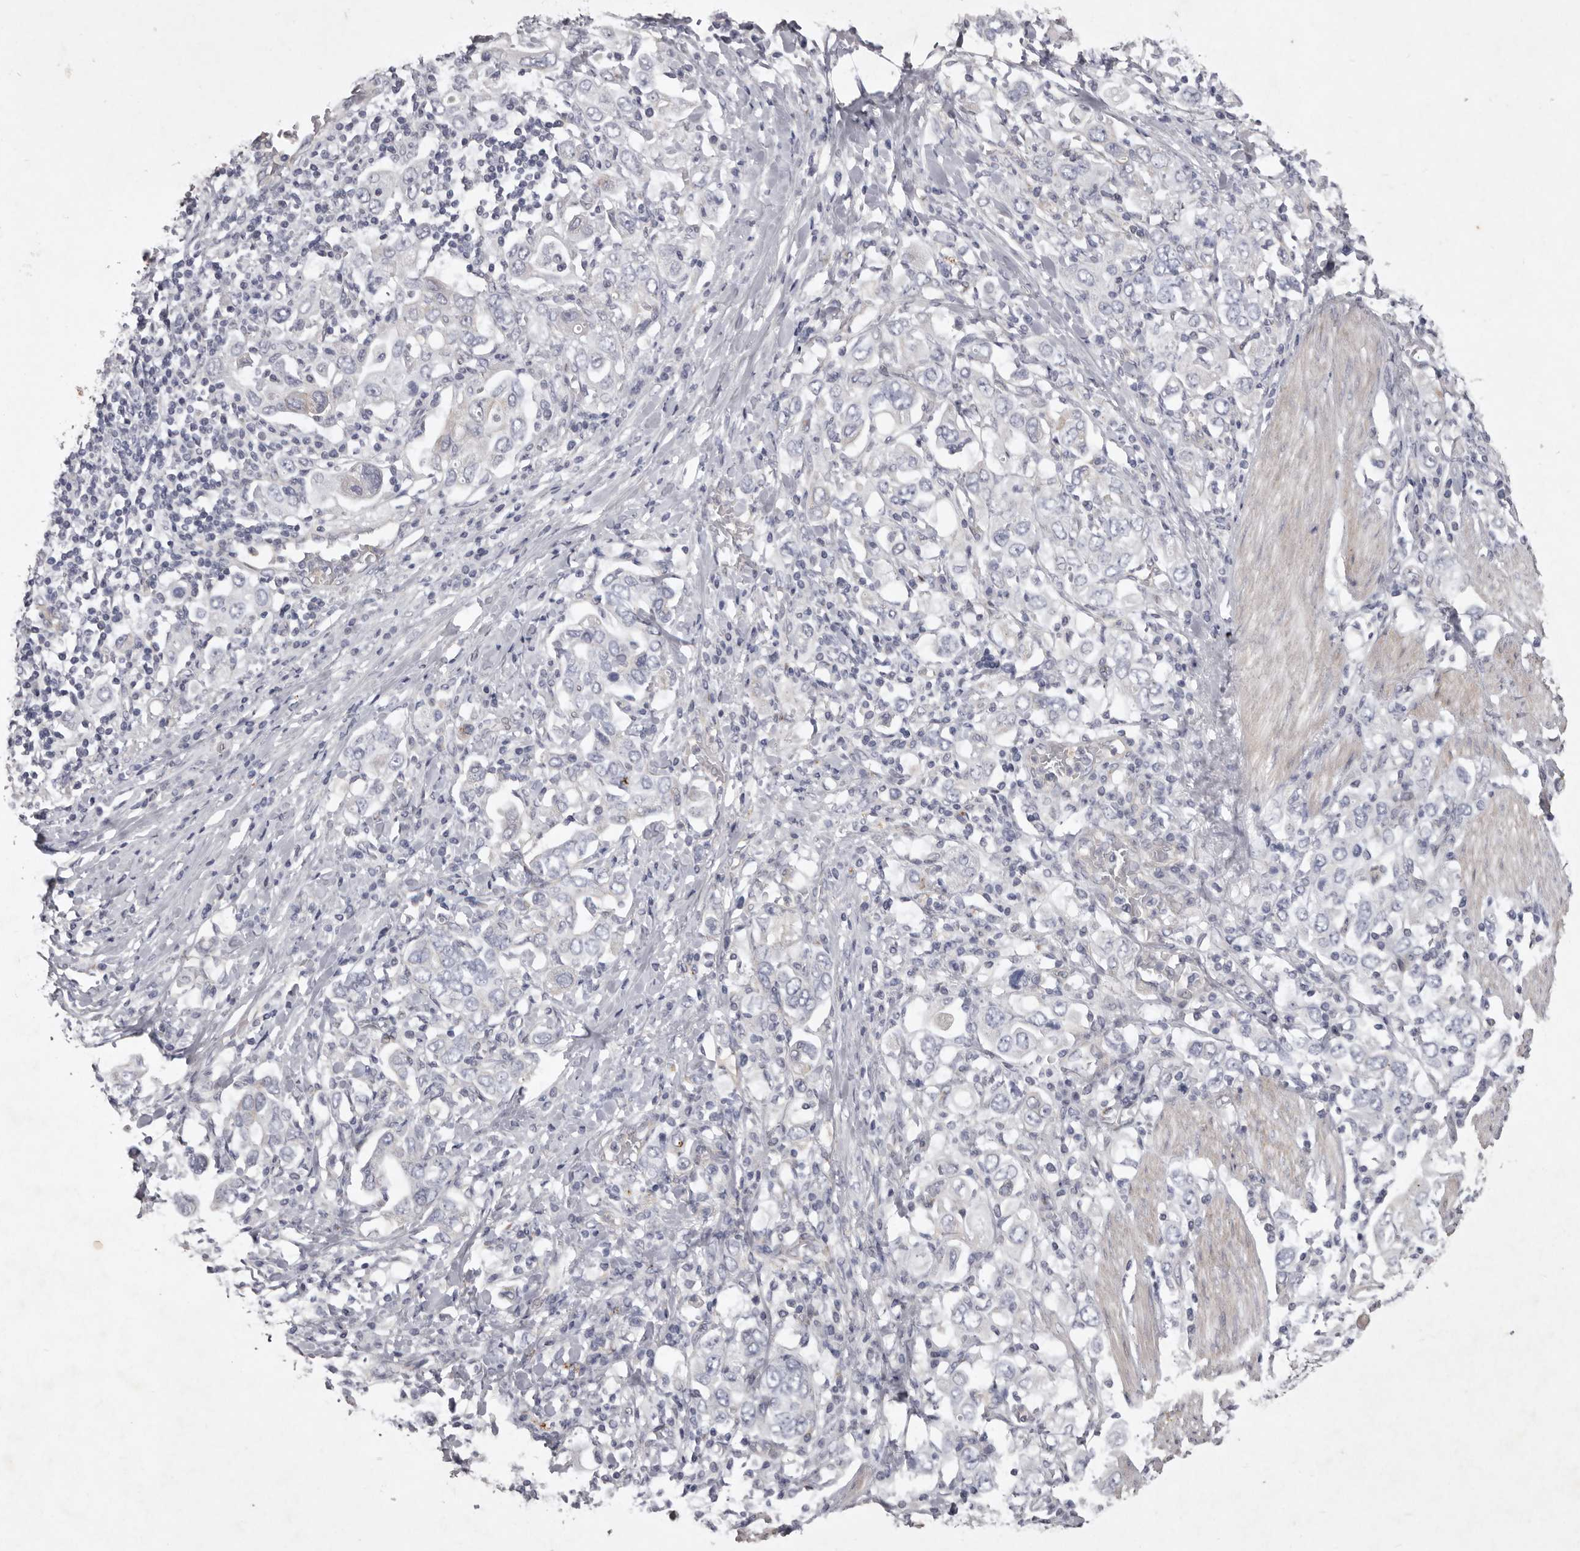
{"staining": {"intensity": "negative", "quantity": "none", "location": "none"}, "tissue": "stomach cancer", "cell_type": "Tumor cells", "image_type": "cancer", "snomed": [{"axis": "morphology", "description": "Adenocarcinoma, NOS"}, {"axis": "topography", "description": "Stomach, upper"}], "caption": "DAB immunohistochemical staining of stomach adenocarcinoma displays no significant positivity in tumor cells. (Stains: DAB immunohistochemistry (IHC) with hematoxylin counter stain, Microscopy: brightfield microscopy at high magnification).", "gene": "NKAIN4", "patient": {"sex": "male", "age": 62}}